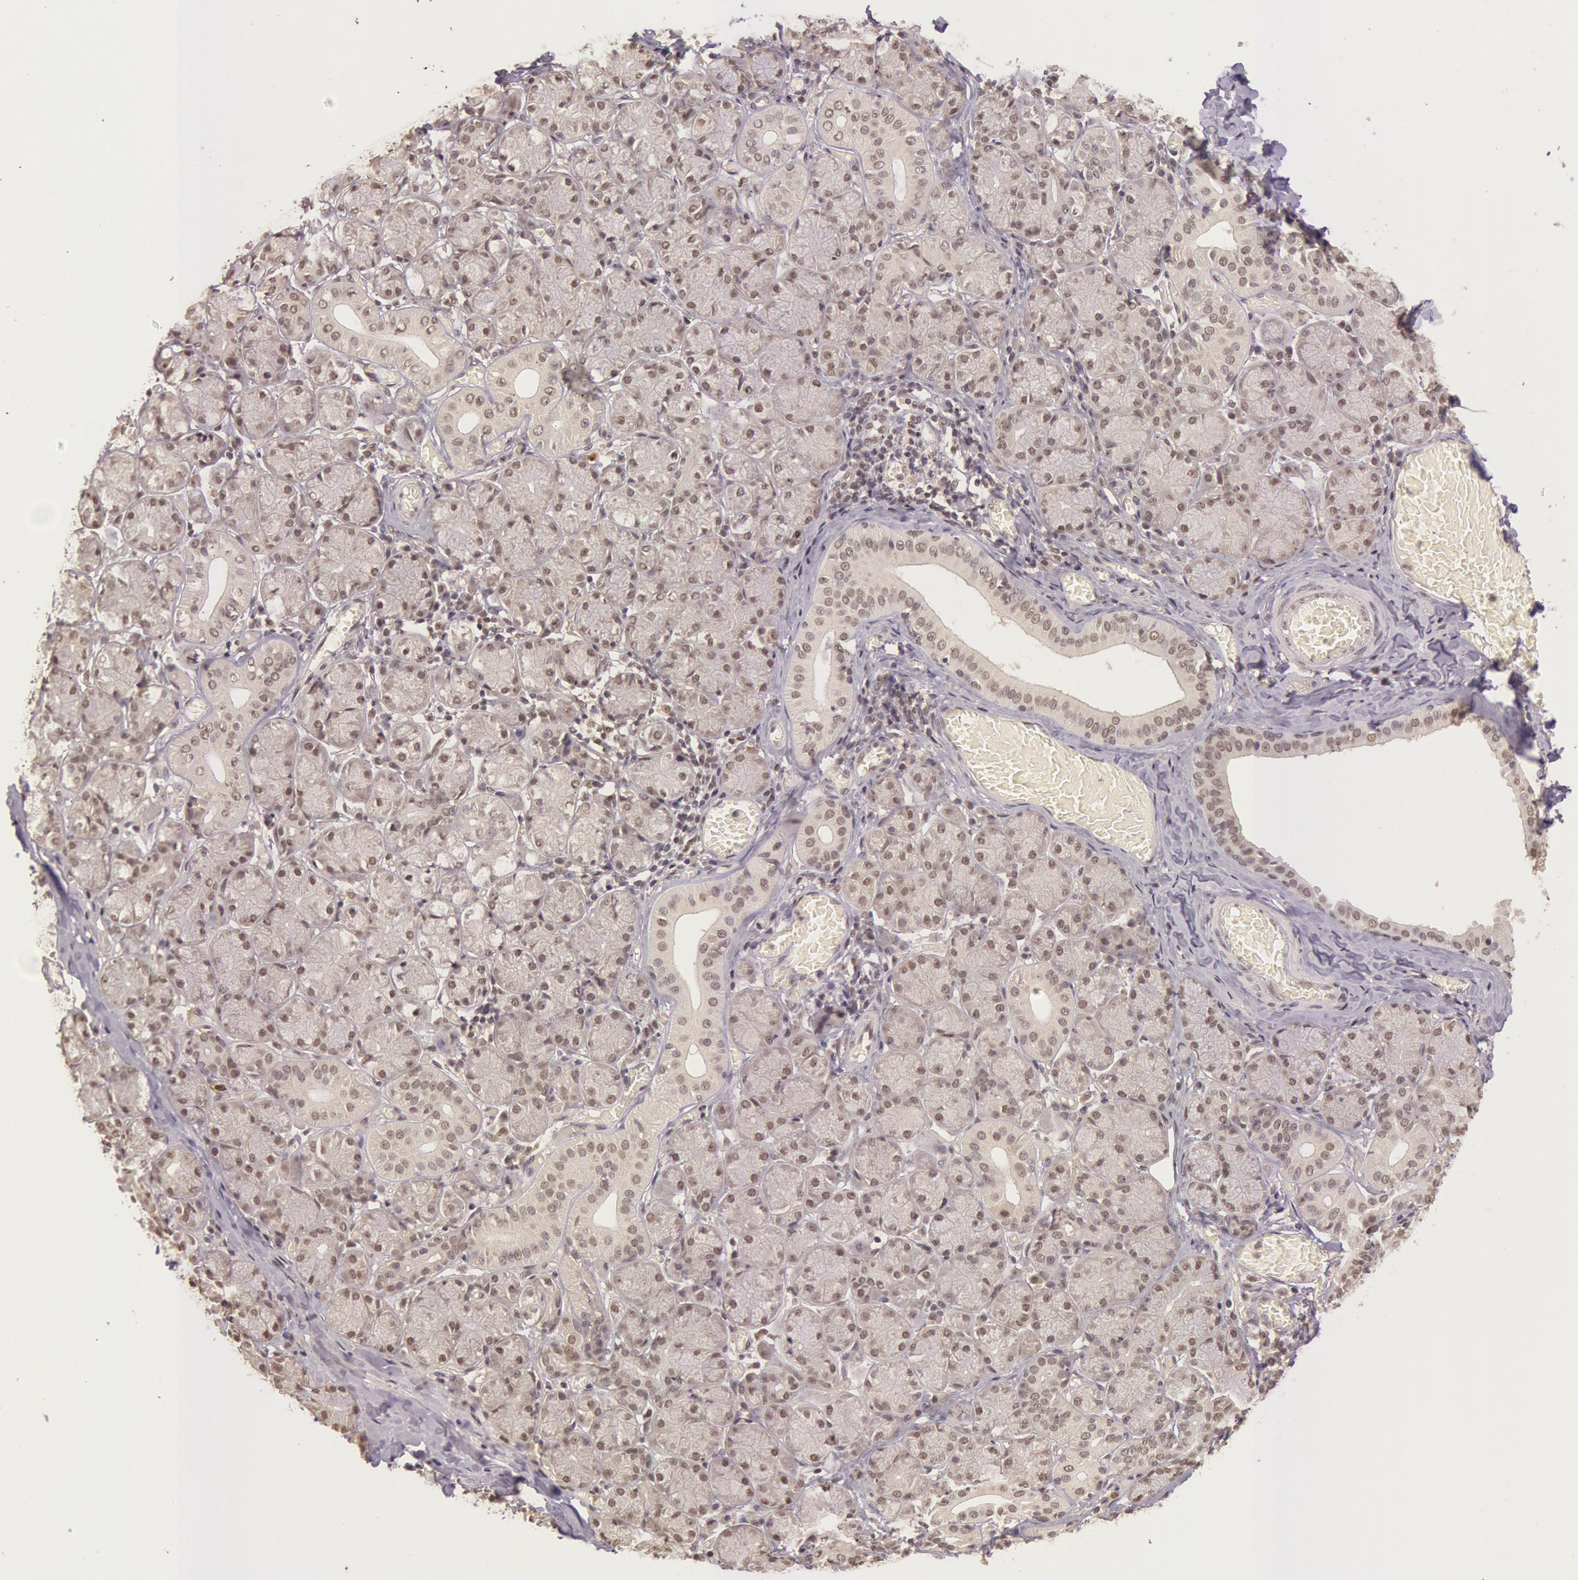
{"staining": {"intensity": "weak", "quantity": "25%-75%", "location": "nuclear"}, "tissue": "salivary gland", "cell_type": "Glandular cells", "image_type": "normal", "snomed": [{"axis": "morphology", "description": "Normal tissue, NOS"}, {"axis": "topography", "description": "Salivary gland"}], "caption": "Normal salivary gland was stained to show a protein in brown. There is low levels of weak nuclear positivity in approximately 25%-75% of glandular cells. (Stains: DAB in brown, nuclei in blue, Microscopy: brightfield microscopy at high magnification).", "gene": "RTL10", "patient": {"sex": "female", "age": 24}}